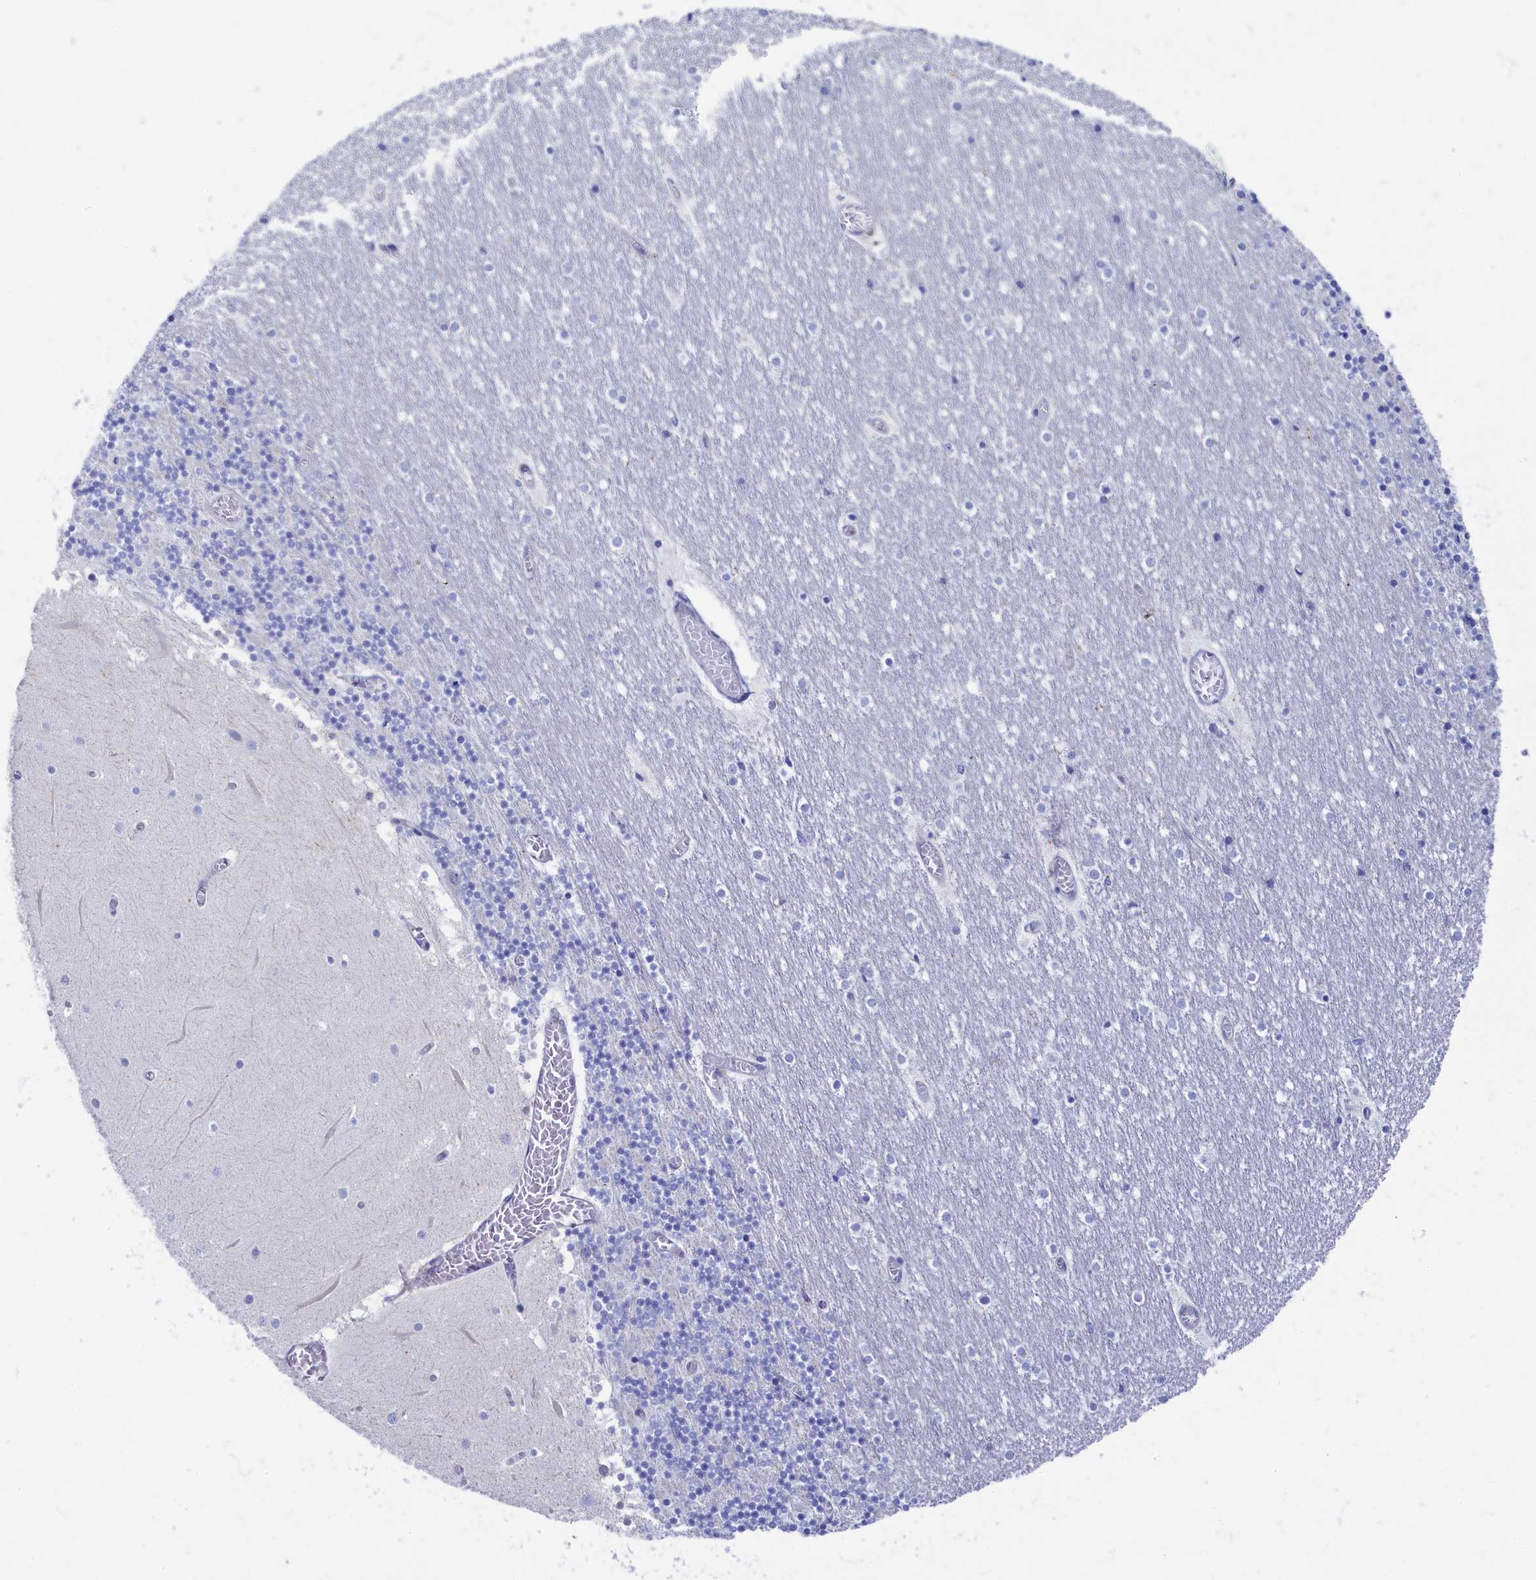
{"staining": {"intensity": "negative", "quantity": "none", "location": "none"}, "tissue": "cerebellum", "cell_type": "Cells in granular layer", "image_type": "normal", "snomed": [{"axis": "morphology", "description": "Normal tissue, NOS"}, {"axis": "topography", "description": "Cerebellum"}], "caption": "IHC micrograph of normal cerebellum: human cerebellum stained with DAB exhibits no significant protein positivity in cells in granular layer. (Immunohistochemistry (ihc), brightfield microscopy, high magnification).", "gene": "OCIAD2", "patient": {"sex": "female", "age": 28}}